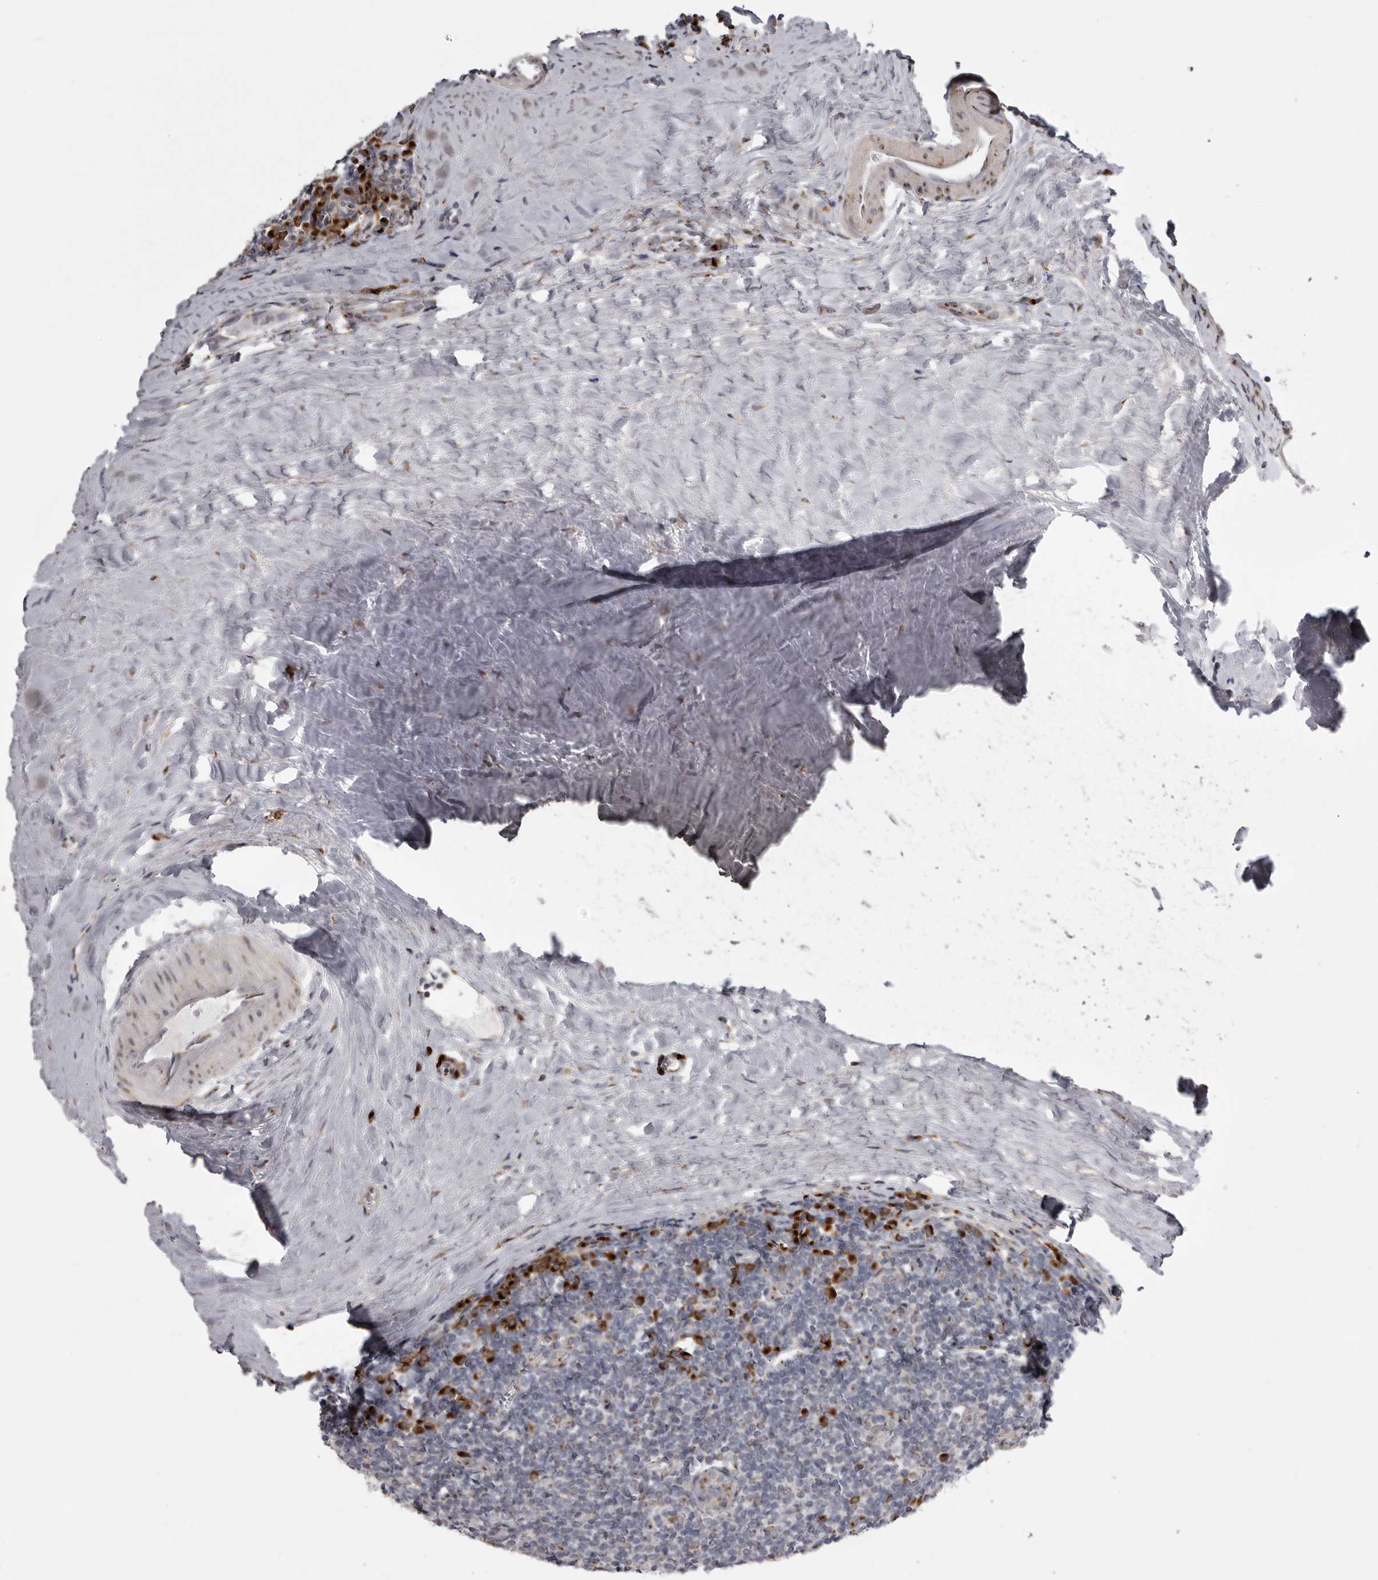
{"staining": {"intensity": "weak", "quantity": "25%-75%", "location": "cytoplasmic/membranous"}, "tissue": "tonsil", "cell_type": "Germinal center cells", "image_type": "normal", "snomed": [{"axis": "morphology", "description": "Normal tissue, NOS"}, {"axis": "topography", "description": "Tonsil"}], "caption": "A high-resolution photomicrograph shows immunohistochemistry staining of benign tonsil, which demonstrates weak cytoplasmic/membranous staining in about 25%-75% of germinal center cells.", "gene": "WDR47", "patient": {"sex": "male", "age": 27}}